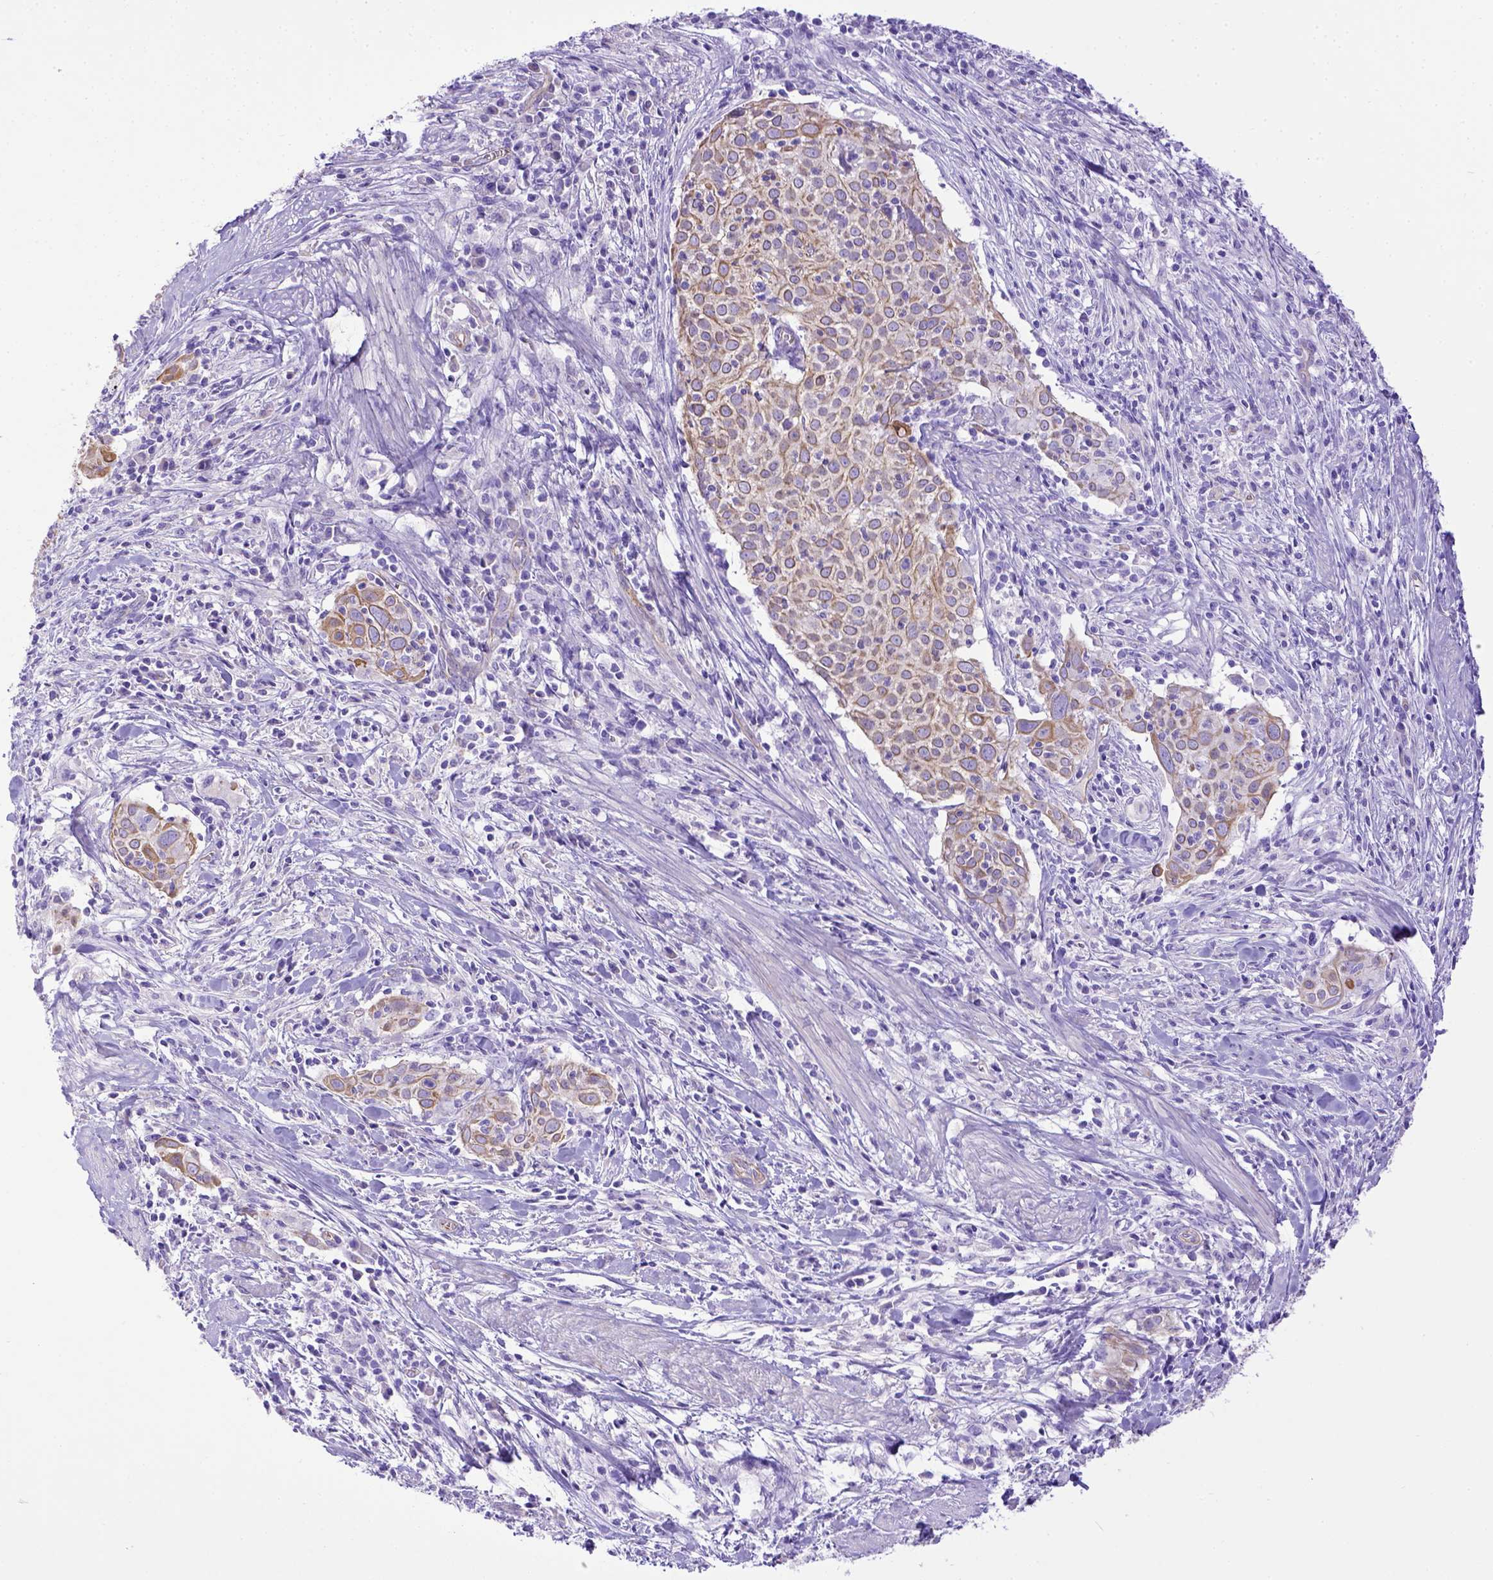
{"staining": {"intensity": "weak", "quantity": "25%-75%", "location": "cytoplasmic/membranous"}, "tissue": "cervical cancer", "cell_type": "Tumor cells", "image_type": "cancer", "snomed": [{"axis": "morphology", "description": "Squamous cell carcinoma, NOS"}, {"axis": "topography", "description": "Cervix"}], "caption": "Immunohistochemistry staining of cervical cancer (squamous cell carcinoma), which demonstrates low levels of weak cytoplasmic/membranous positivity in about 25%-75% of tumor cells indicating weak cytoplasmic/membranous protein expression. The staining was performed using DAB (brown) for protein detection and nuclei were counterstained in hematoxylin (blue).", "gene": "LRRC18", "patient": {"sex": "female", "age": 39}}